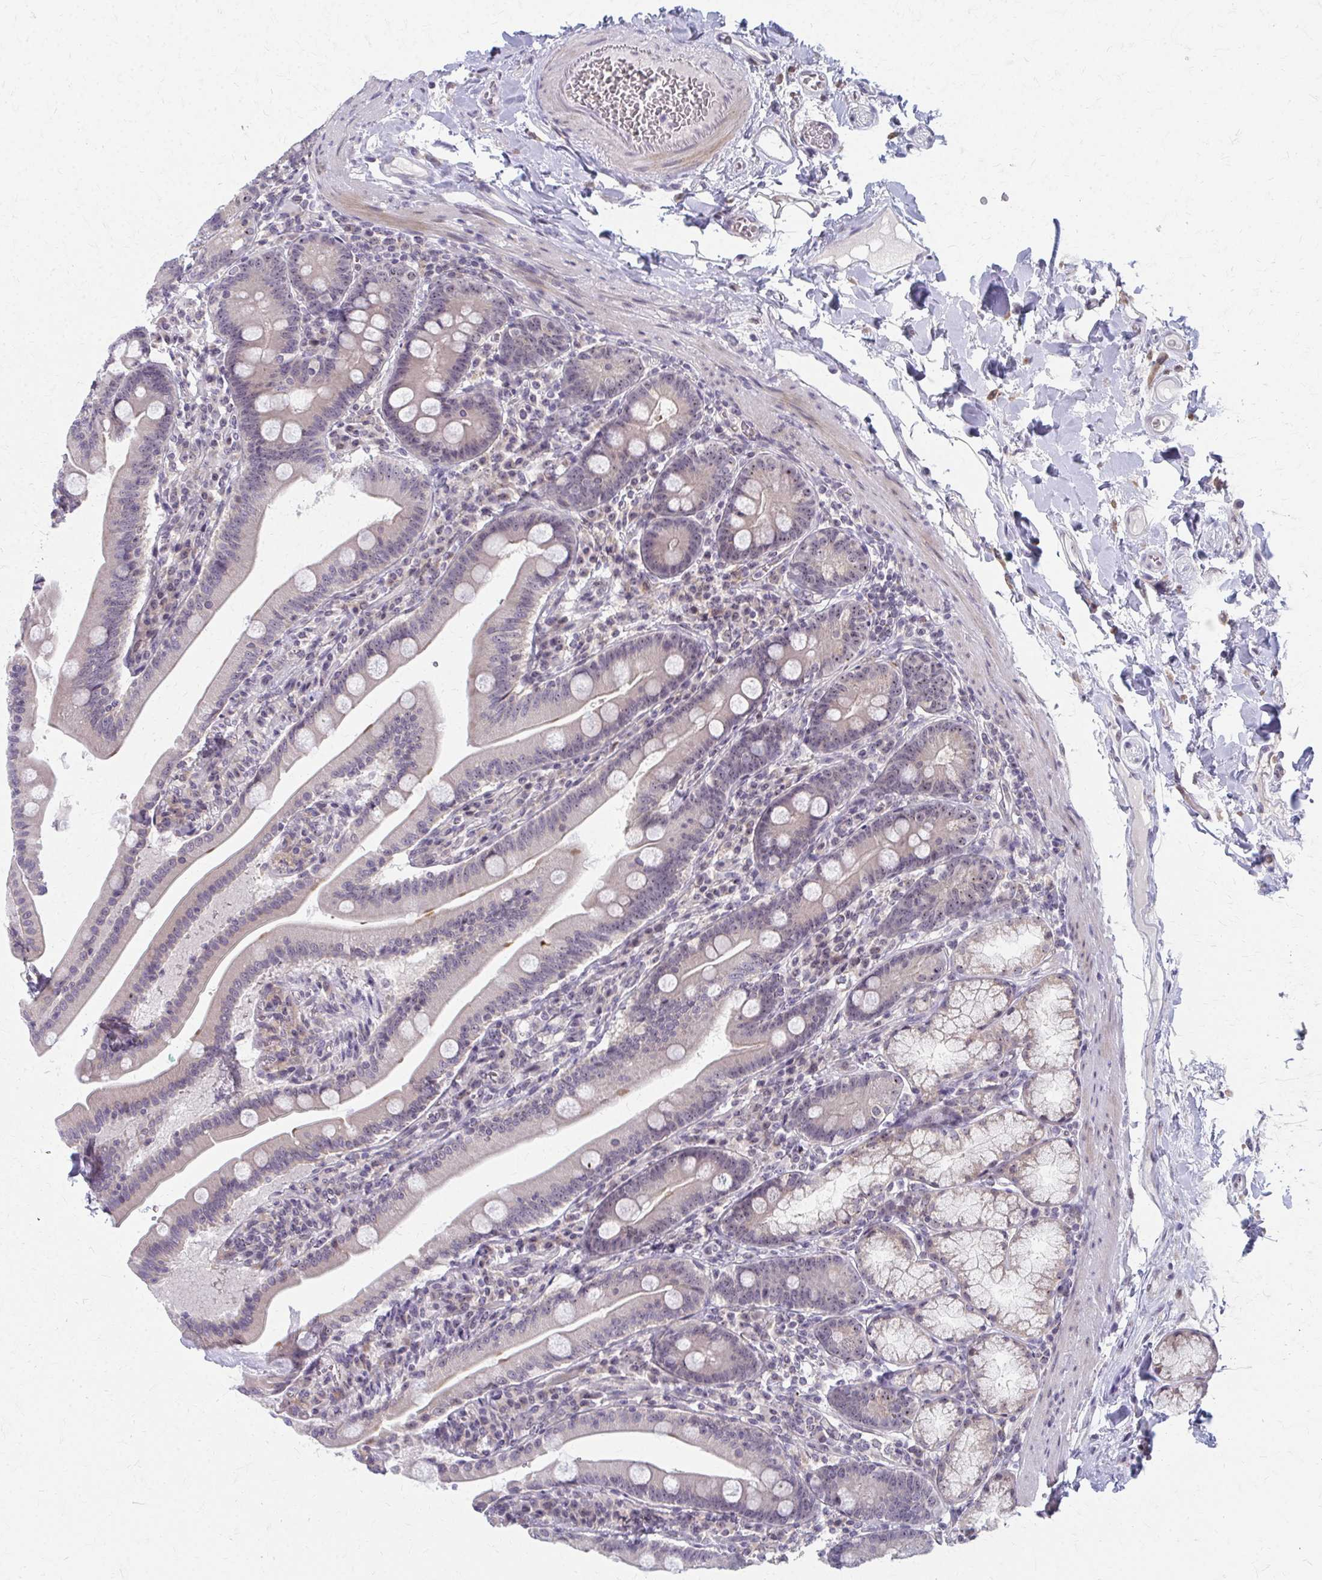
{"staining": {"intensity": "weak", "quantity": "25%-75%", "location": "nuclear"}, "tissue": "duodenum", "cell_type": "Glandular cells", "image_type": "normal", "snomed": [{"axis": "morphology", "description": "Normal tissue, NOS"}, {"axis": "topography", "description": "Duodenum"}], "caption": "Immunohistochemical staining of normal human duodenum shows low levels of weak nuclear positivity in about 25%-75% of glandular cells. Nuclei are stained in blue.", "gene": "NUDT16", "patient": {"sex": "female", "age": 67}}